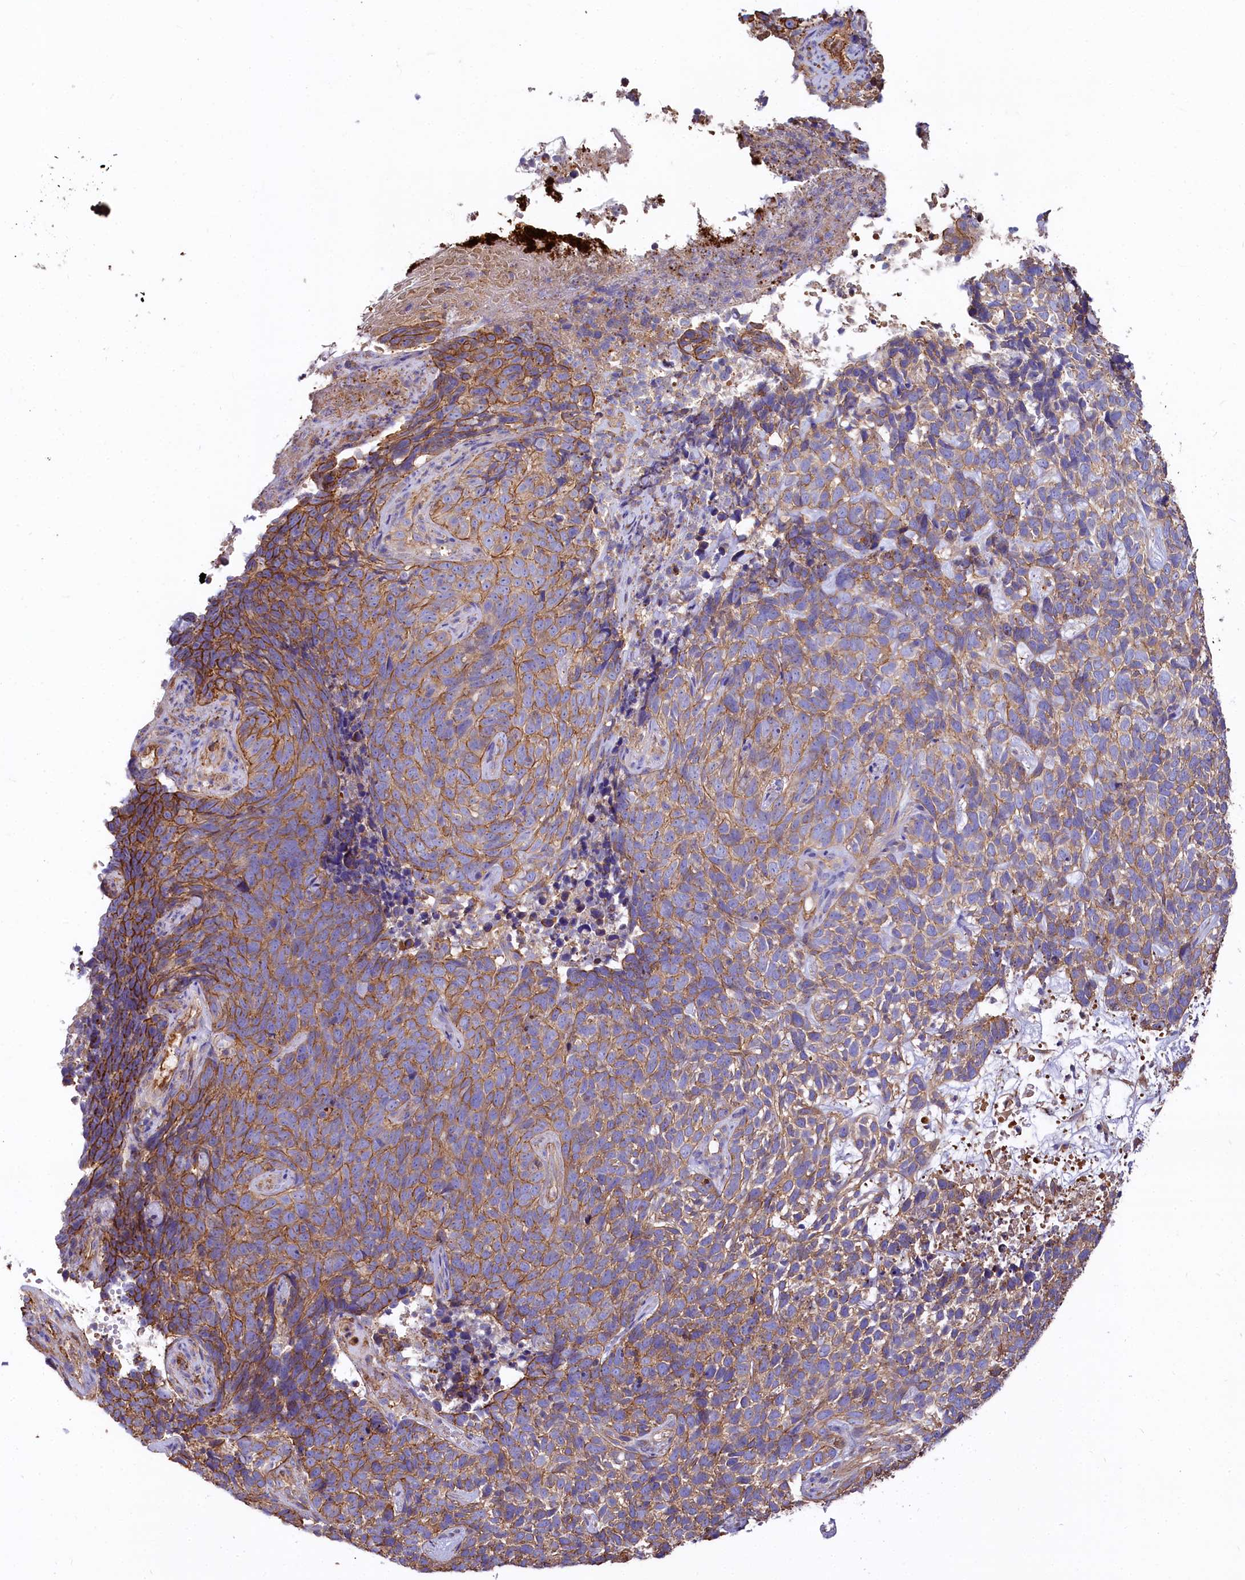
{"staining": {"intensity": "moderate", "quantity": ">75%", "location": "cytoplasmic/membranous"}, "tissue": "skin cancer", "cell_type": "Tumor cells", "image_type": "cancer", "snomed": [{"axis": "morphology", "description": "Basal cell carcinoma"}, {"axis": "topography", "description": "Skin"}], "caption": "Skin basal cell carcinoma was stained to show a protein in brown. There is medium levels of moderate cytoplasmic/membranous staining in about >75% of tumor cells.", "gene": "FCHSD2", "patient": {"sex": "female", "age": 84}}